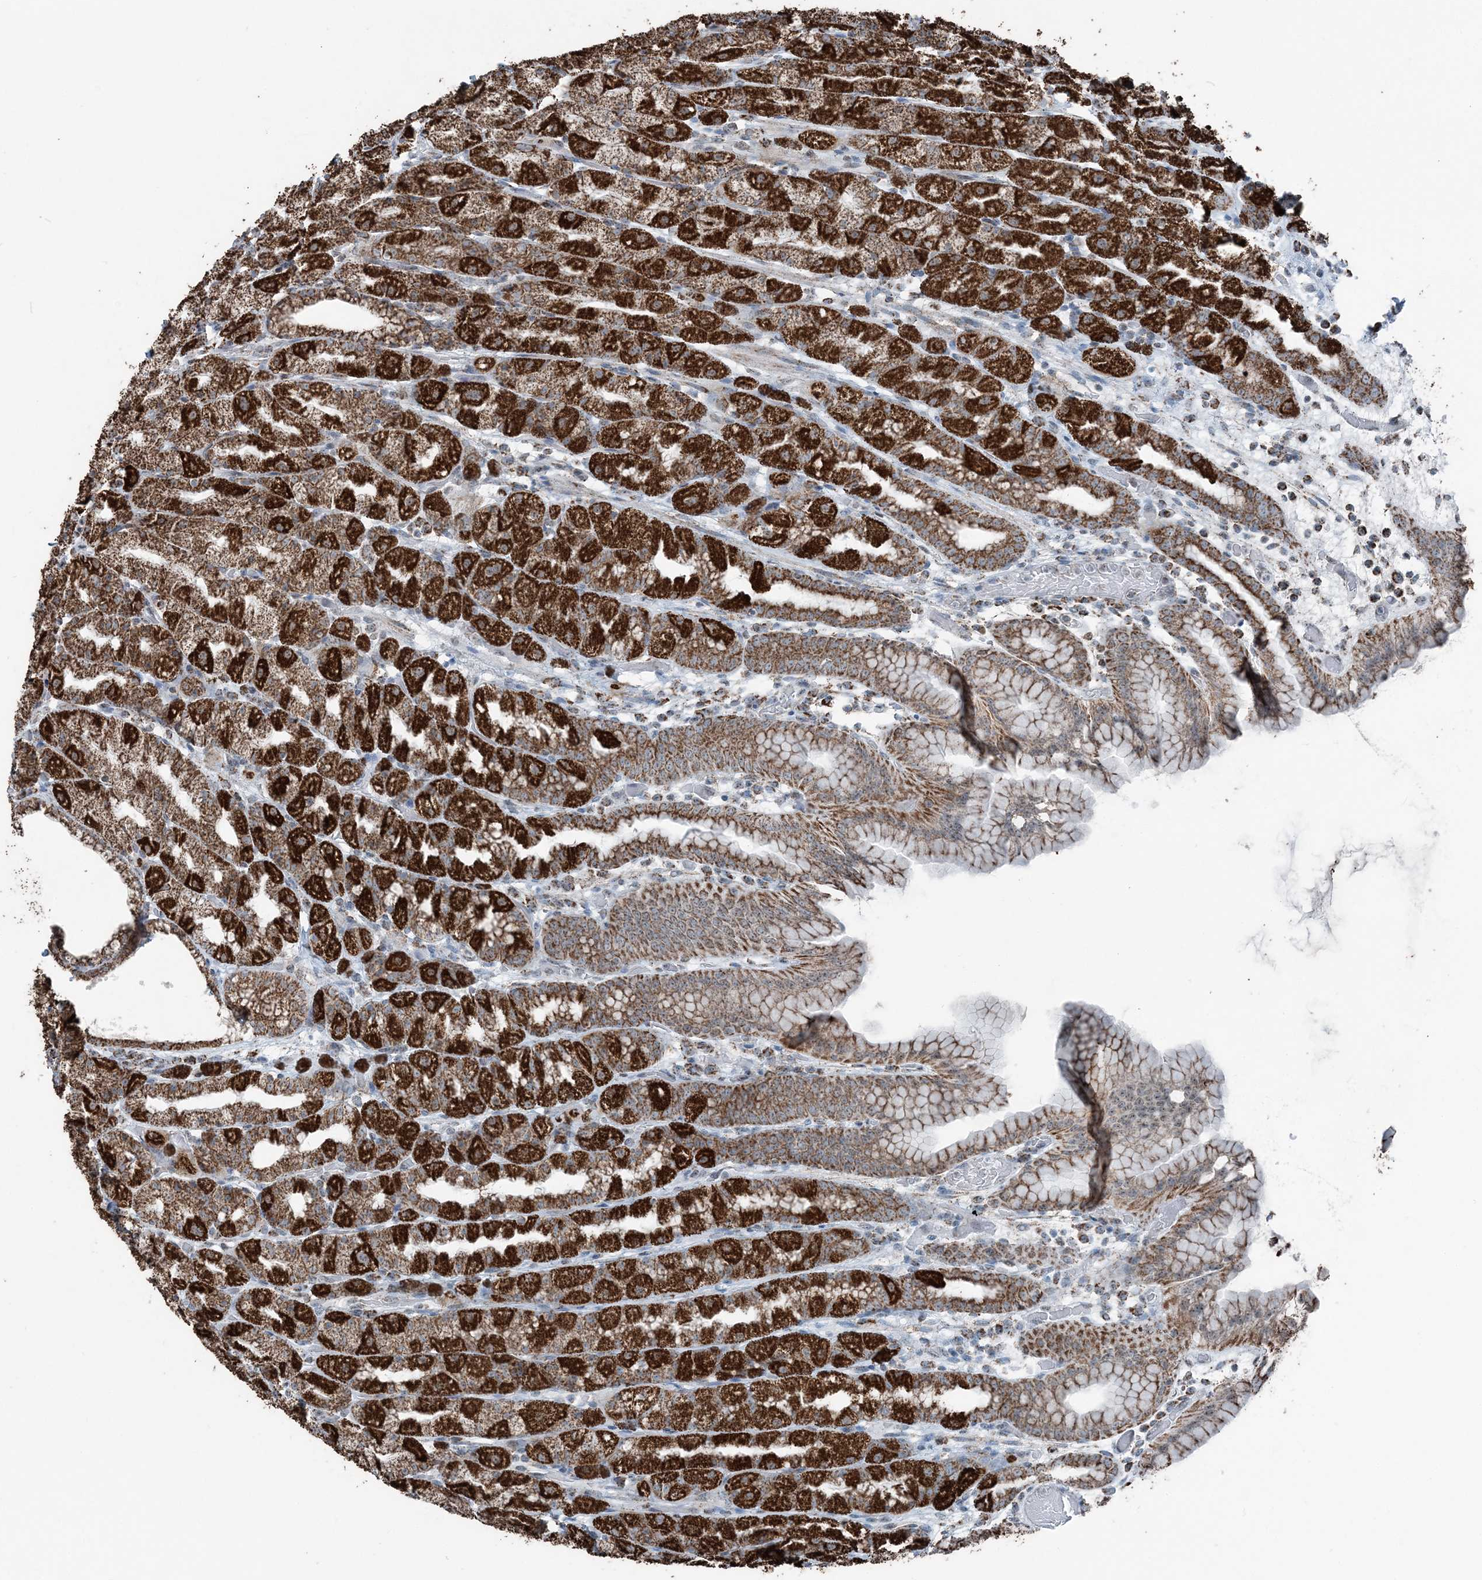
{"staining": {"intensity": "strong", "quantity": ">75%", "location": "cytoplasmic/membranous"}, "tissue": "stomach", "cell_type": "Glandular cells", "image_type": "normal", "snomed": [{"axis": "morphology", "description": "Normal tissue, NOS"}, {"axis": "topography", "description": "Stomach, upper"}], "caption": "IHC of benign human stomach shows high levels of strong cytoplasmic/membranous positivity in approximately >75% of glandular cells. Nuclei are stained in blue.", "gene": "SUCLG1", "patient": {"sex": "male", "age": 68}}